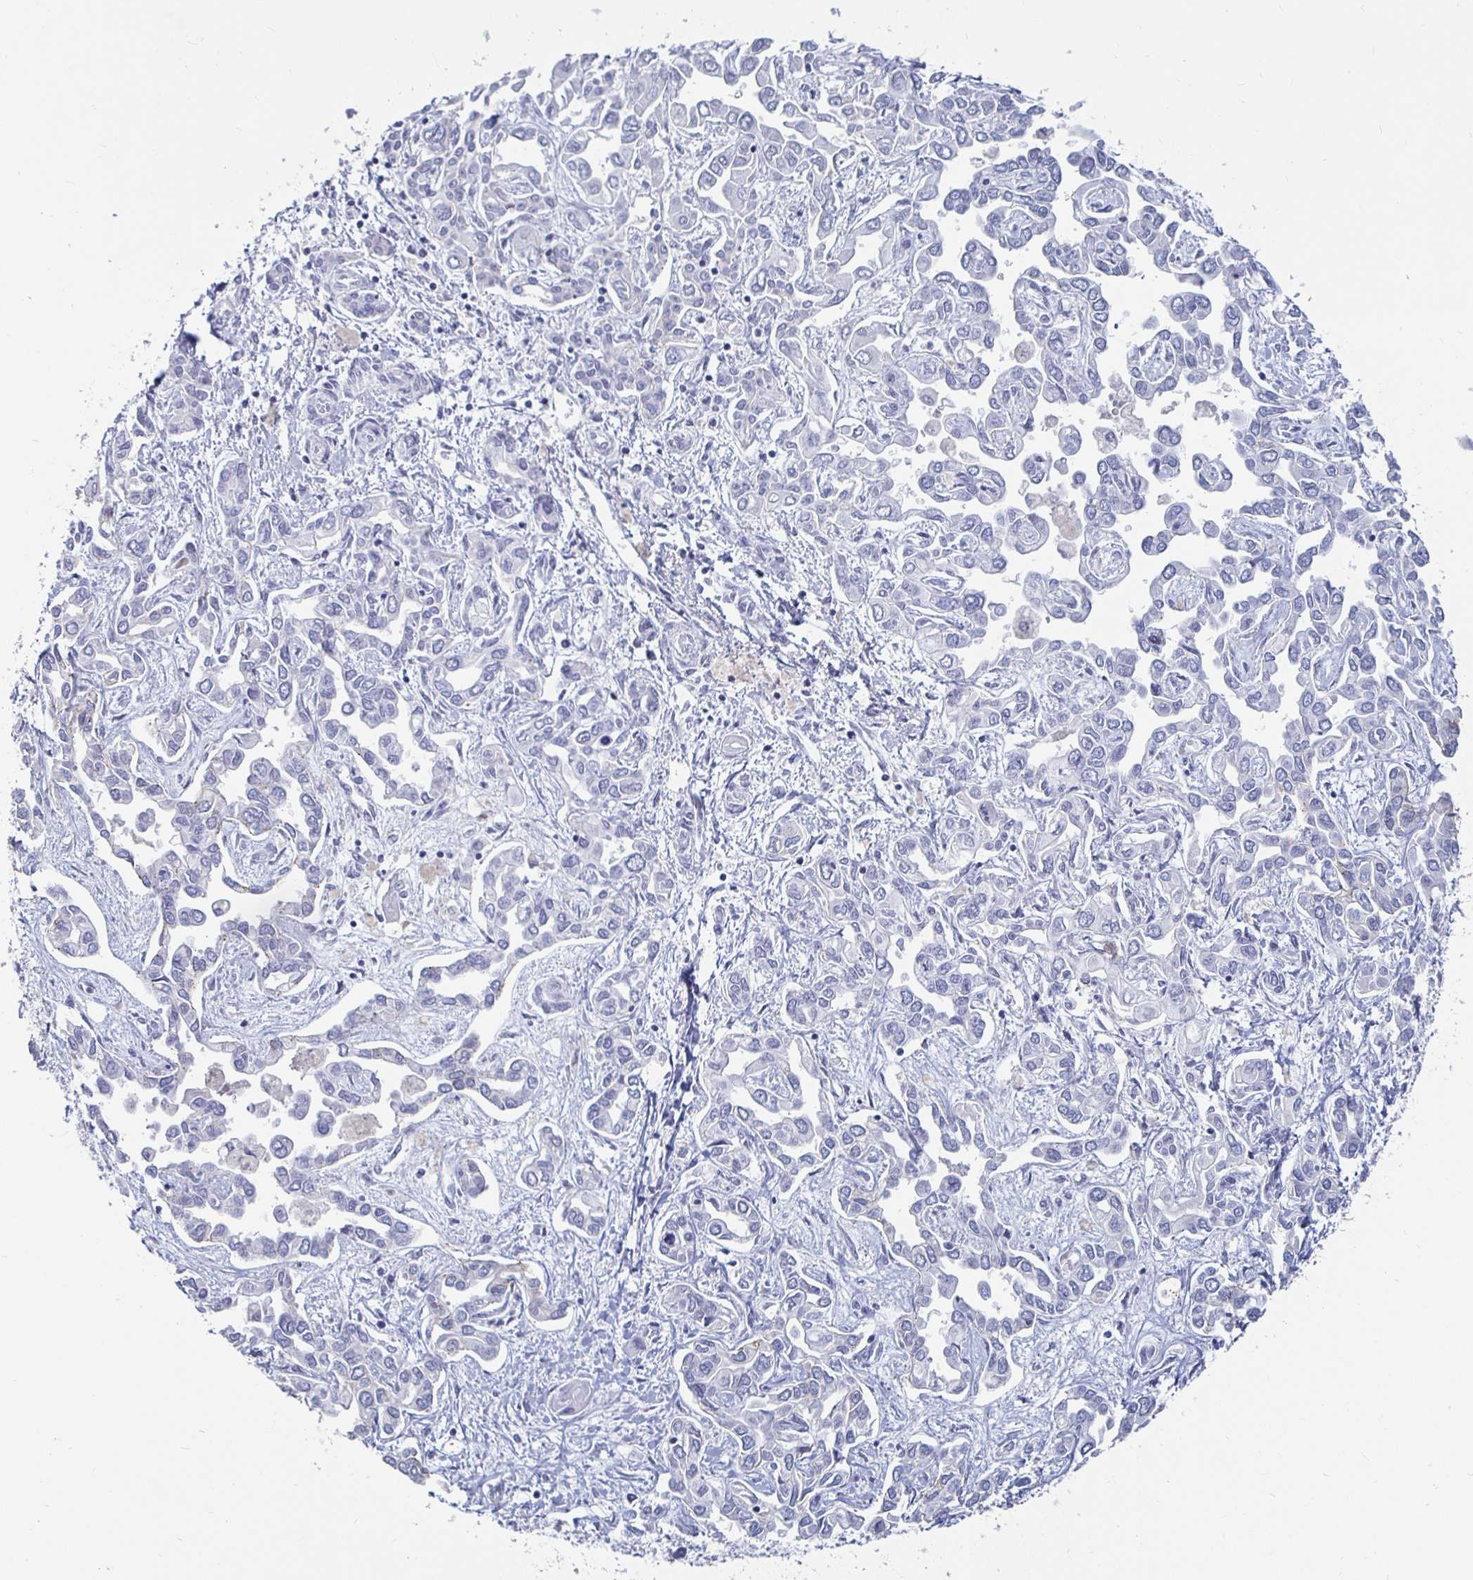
{"staining": {"intensity": "weak", "quantity": "<25%", "location": "cytoplasmic/membranous"}, "tissue": "liver cancer", "cell_type": "Tumor cells", "image_type": "cancer", "snomed": [{"axis": "morphology", "description": "Cholangiocarcinoma"}, {"axis": "topography", "description": "Liver"}], "caption": "An immunohistochemistry (IHC) photomicrograph of liver cholangiocarcinoma is shown. There is no staining in tumor cells of liver cholangiocarcinoma.", "gene": "CA9", "patient": {"sex": "female", "age": 64}}